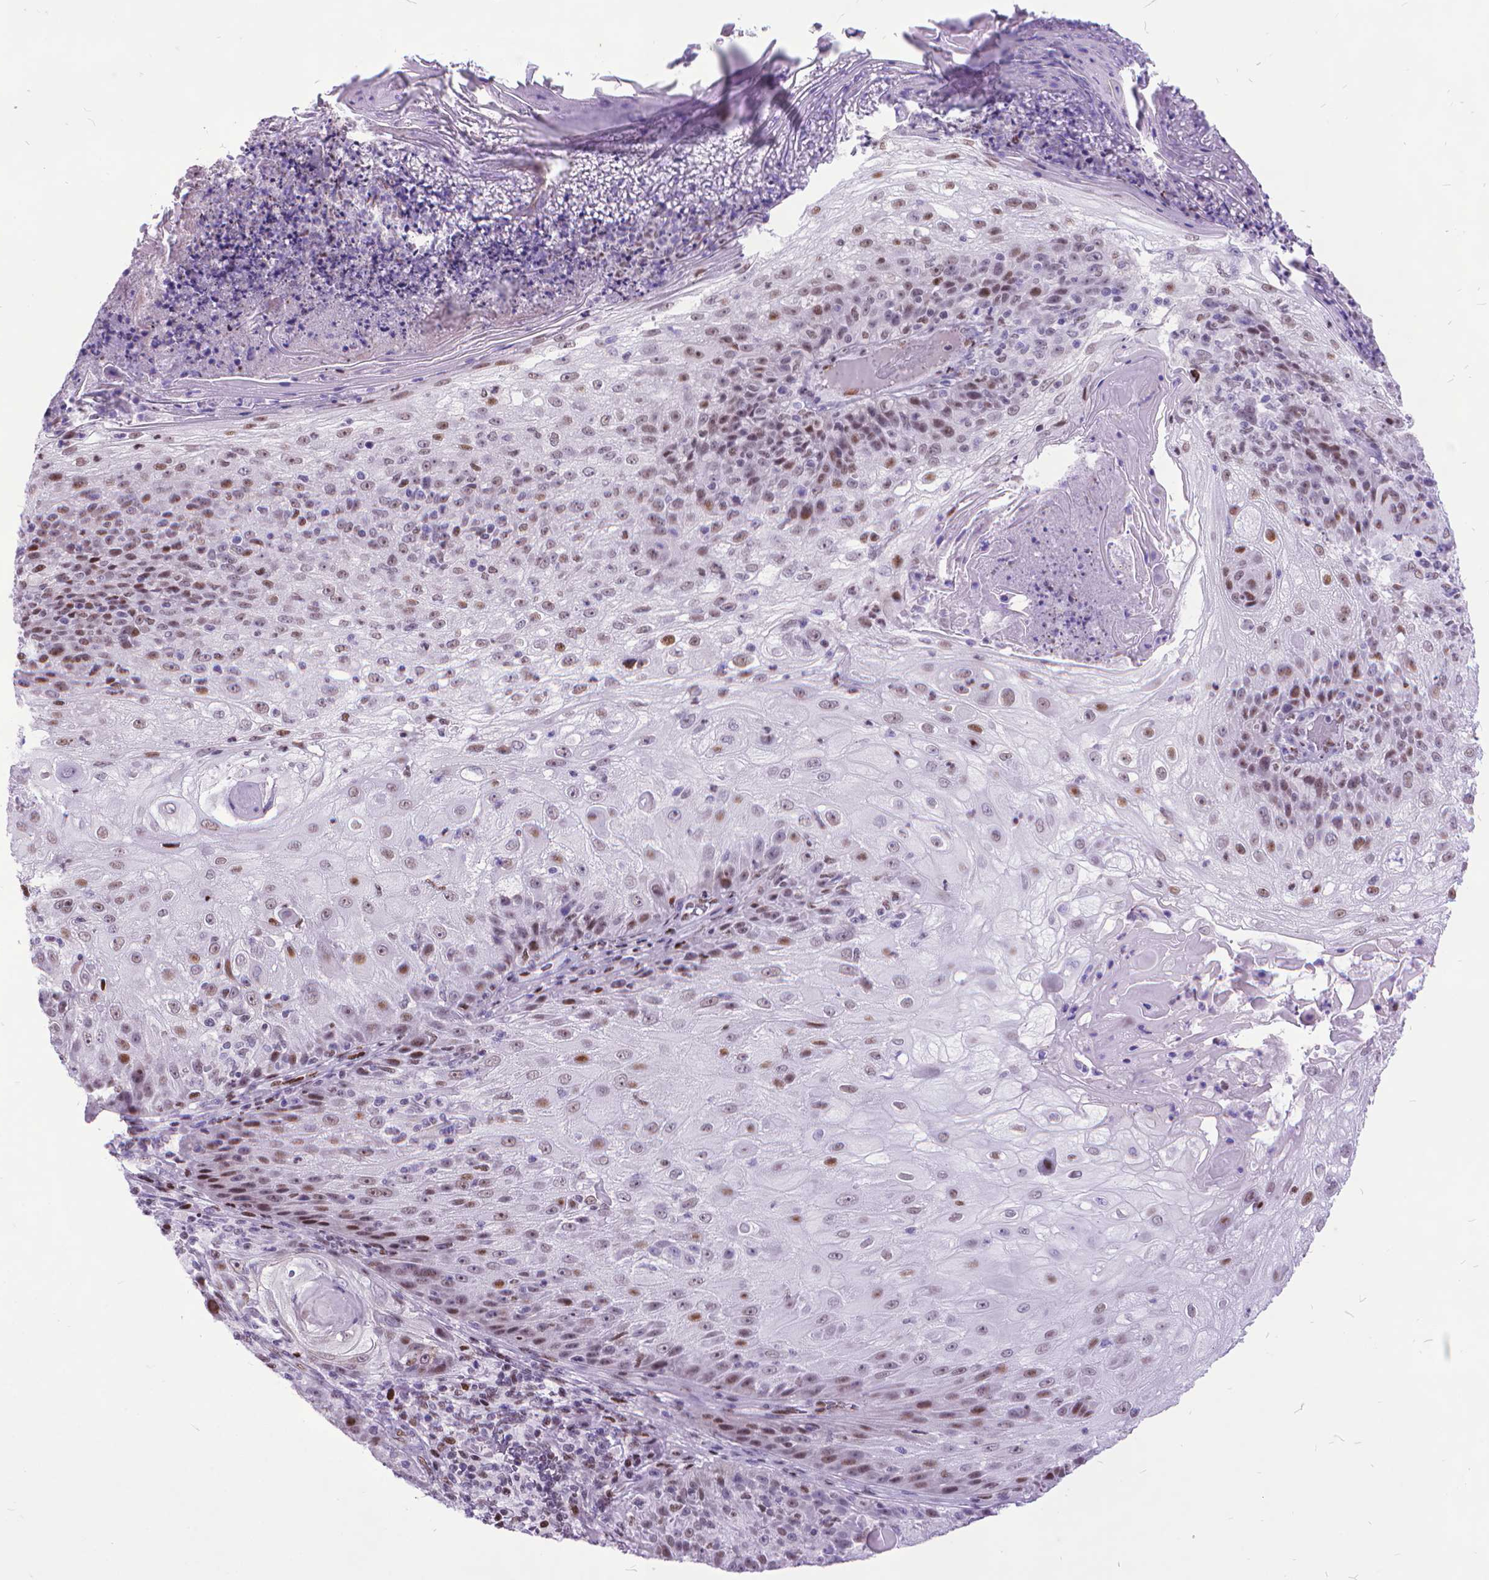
{"staining": {"intensity": "moderate", "quantity": "25%-75%", "location": "nuclear"}, "tissue": "skin cancer", "cell_type": "Tumor cells", "image_type": "cancer", "snomed": [{"axis": "morphology", "description": "Normal tissue, NOS"}, {"axis": "morphology", "description": "Squamous cell carcinoma, NOS"}, {"axis": "topography", "description": "Skin"}], "caption": "Human skin squamous cell carcinoma stained with a brown dye exhibits moderate nuclear positive positivity in about 25%-75% of tumor cells.", "gene": "POLE4", "patient": {"sex": "female", "age": 83}}